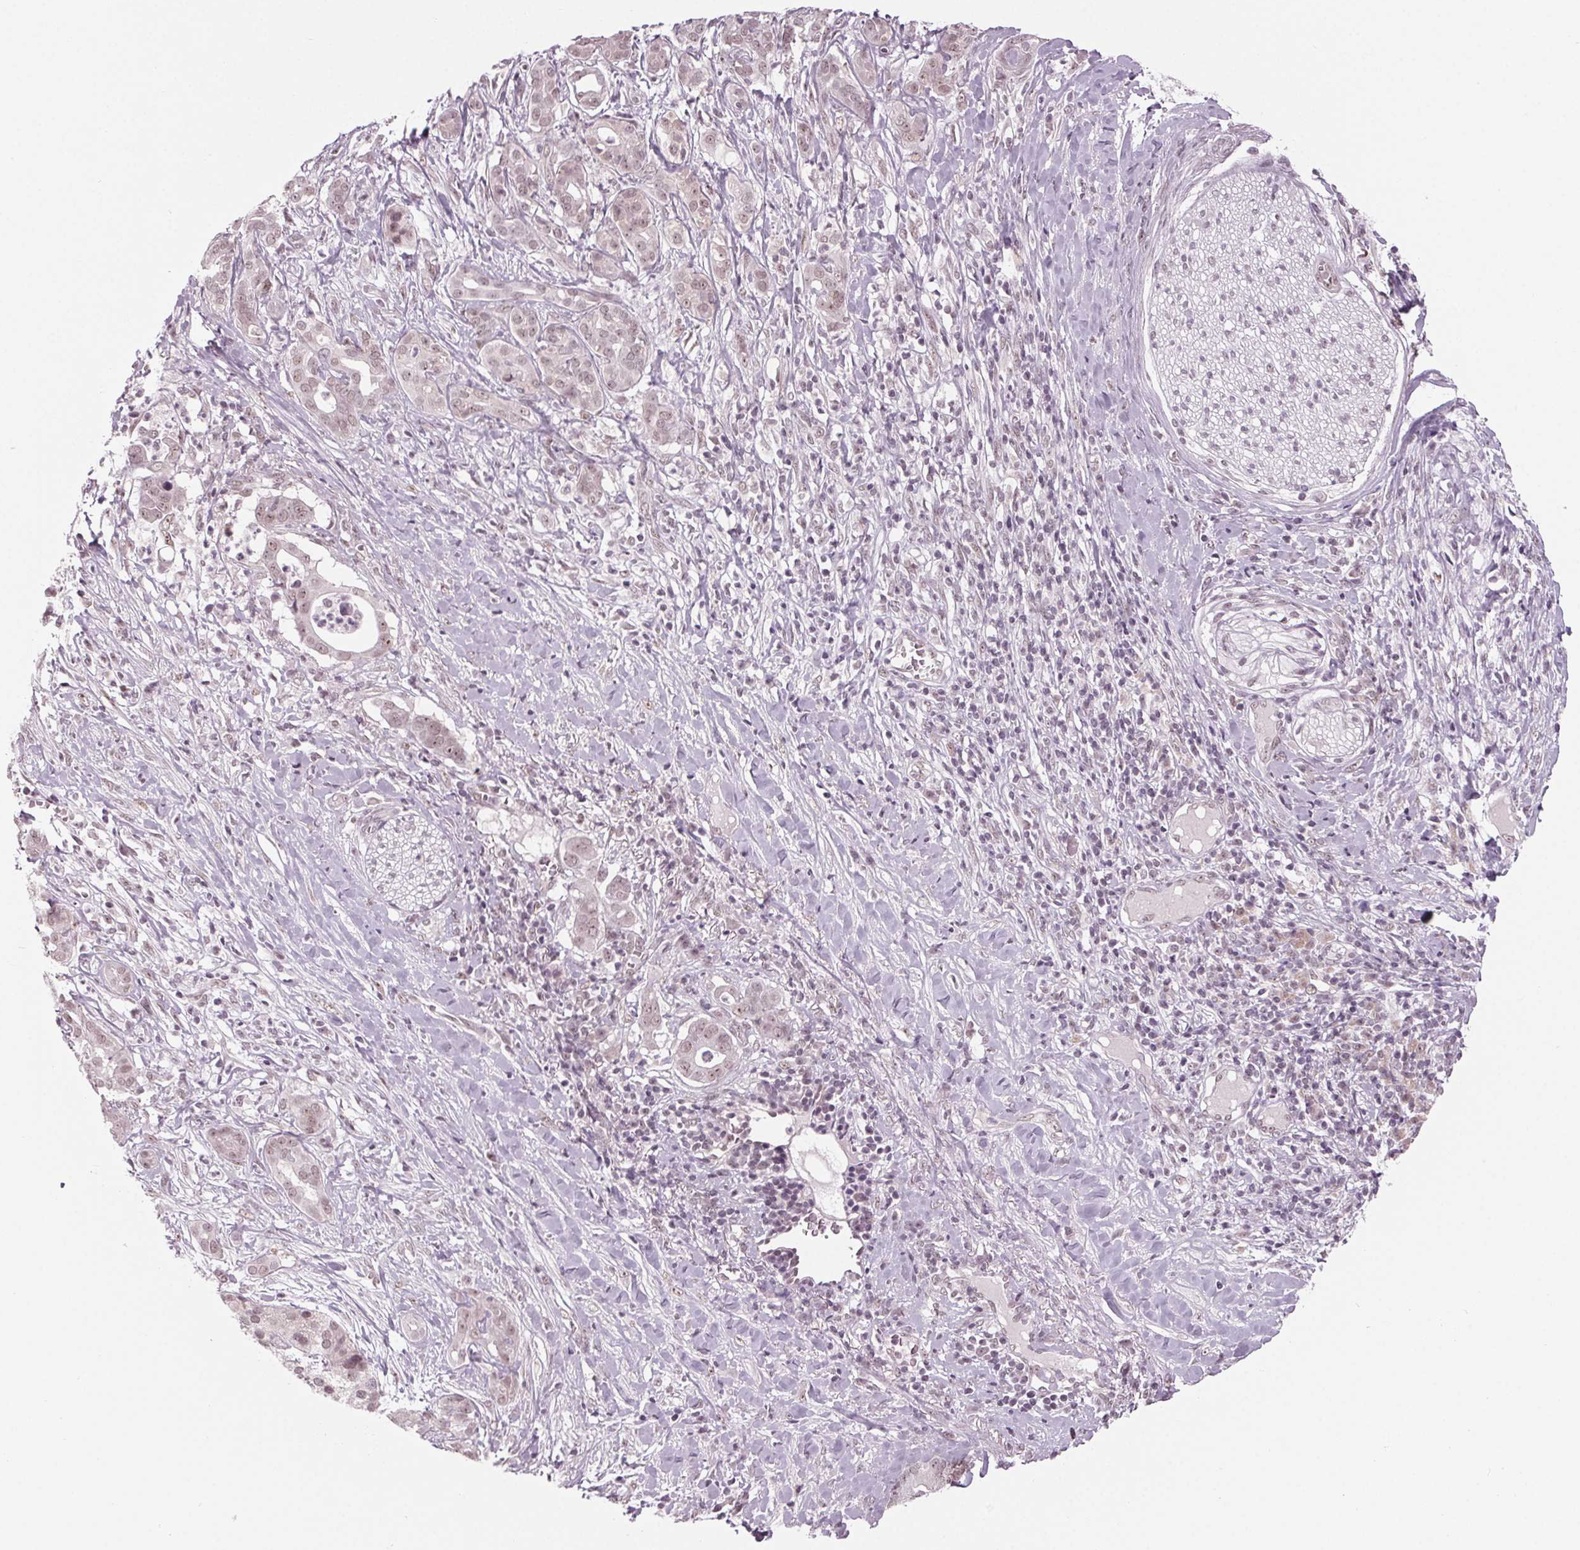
{"staining": {"intensity": "weak", "quantity": ">75%", "location": "nuclear"}, "tissue": "pancreatic cancer", "cell_type": "Tumor cells", "image_type": "cancer", "snomed": [{"axis": "morphology", "description": "Adenocarcinoma, NOS"}, {"axis": "topography", "description": "Pancreas"}], "caption": "The photomicrograph demonstrates staining of pancreatic adenocarcinoma, revealing weak nuclear protein positivity (brown color) within tumor cells. The staining is performed using DAB brown chromogen to label protein expression. The nuclei are counter-stained blue using hematoxylin.", "gene": "DDX41", "patient": {"sex": "male", "age": 61}}